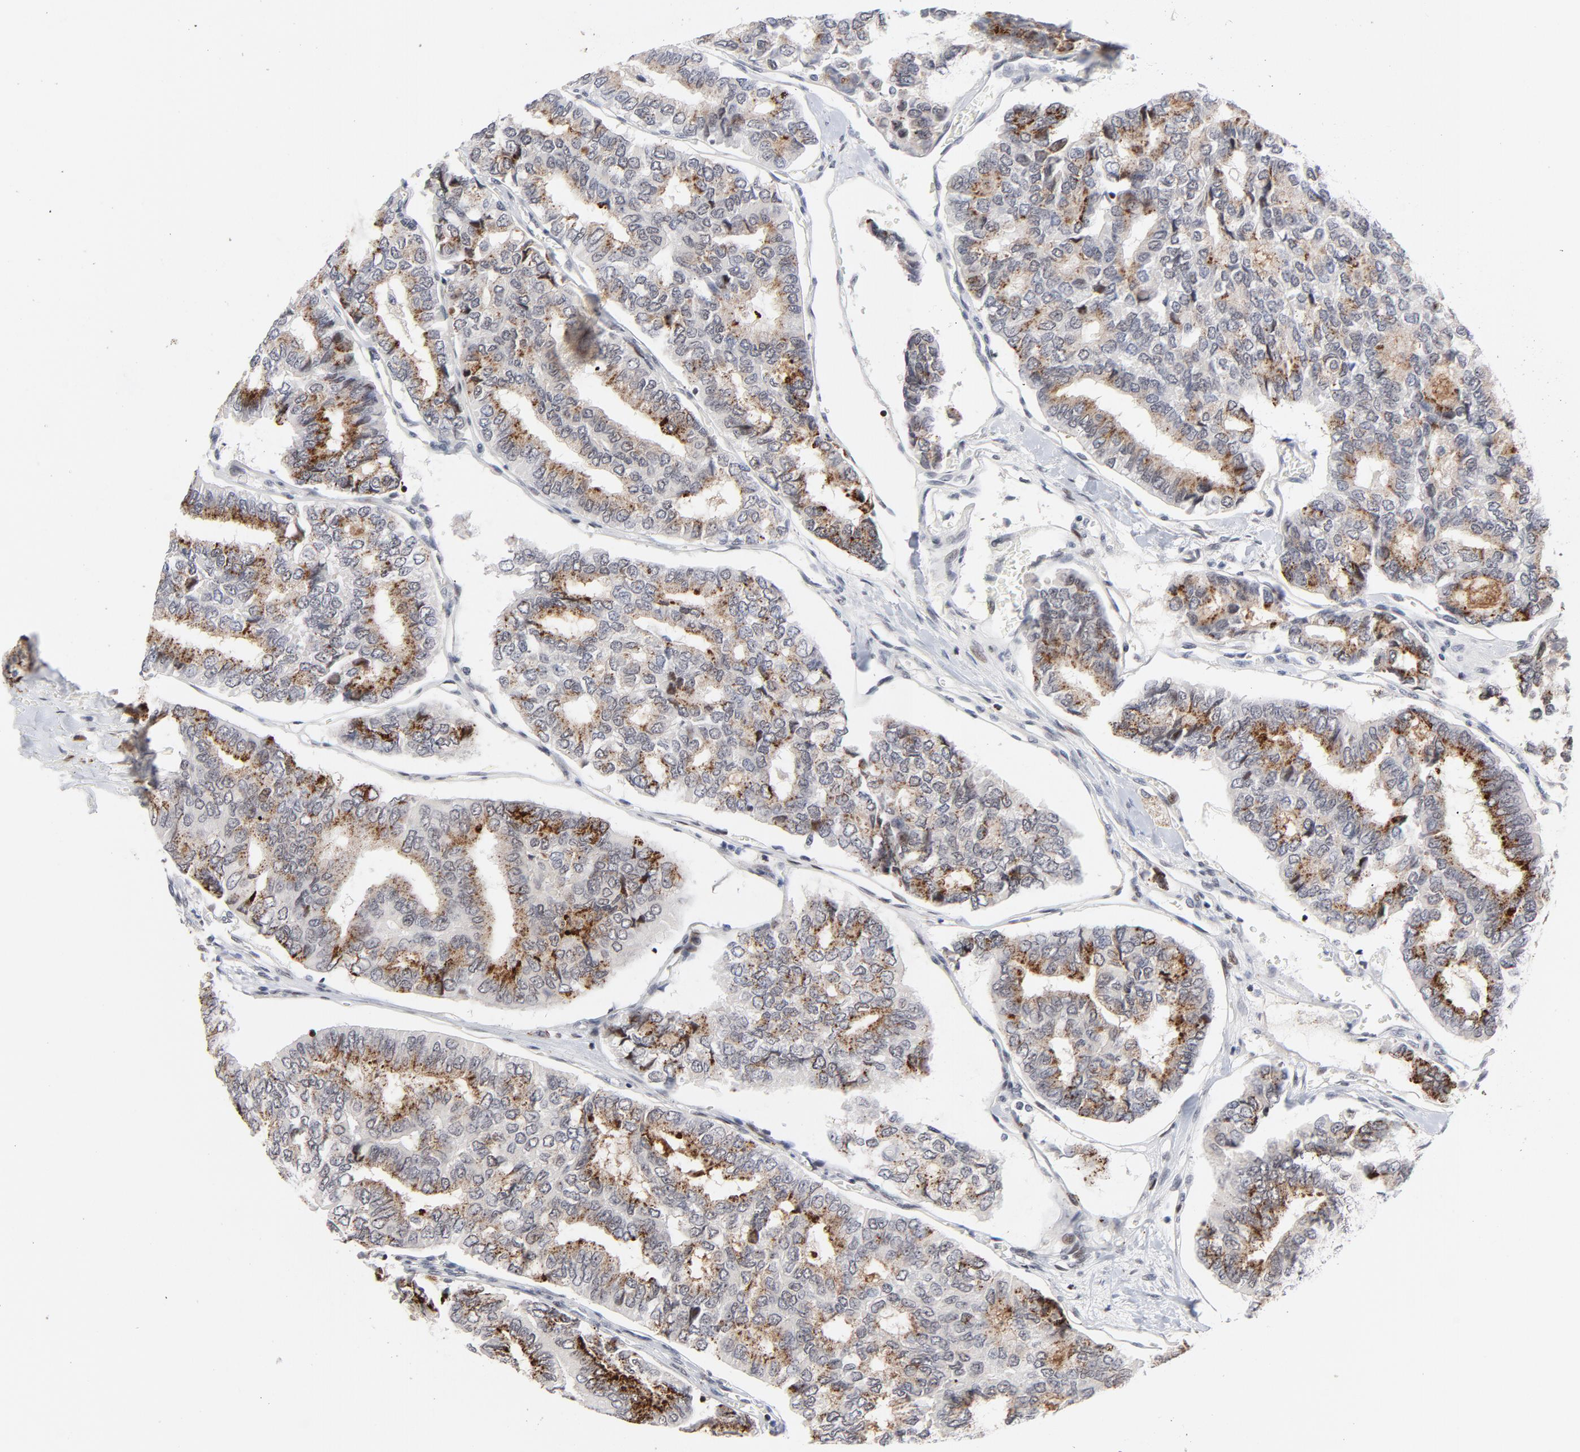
{"staining": {"intensity": "moderate", "quantity": "25%-75%", "location": "cytoplasmic/membranous"}, "tissue": "thyroid cancer", "cell_type": "Tumor cells", "image_type": "cancer", "snomed": [{"axis": "morphology", "description": "Papillary adenocarcinoma, NOS"}, {"axis": "topography", "description": "Thyroid gland"}], "caption": "A medium amount of moderate cytoplasmic/membranous positivity is seen in approximately 25%-75% of tumor cells in thyroid cancer (papillary adenocarcinoma) tissue.", "gene": "NFIC", "patient": {"sex": "female", "age": 35}}